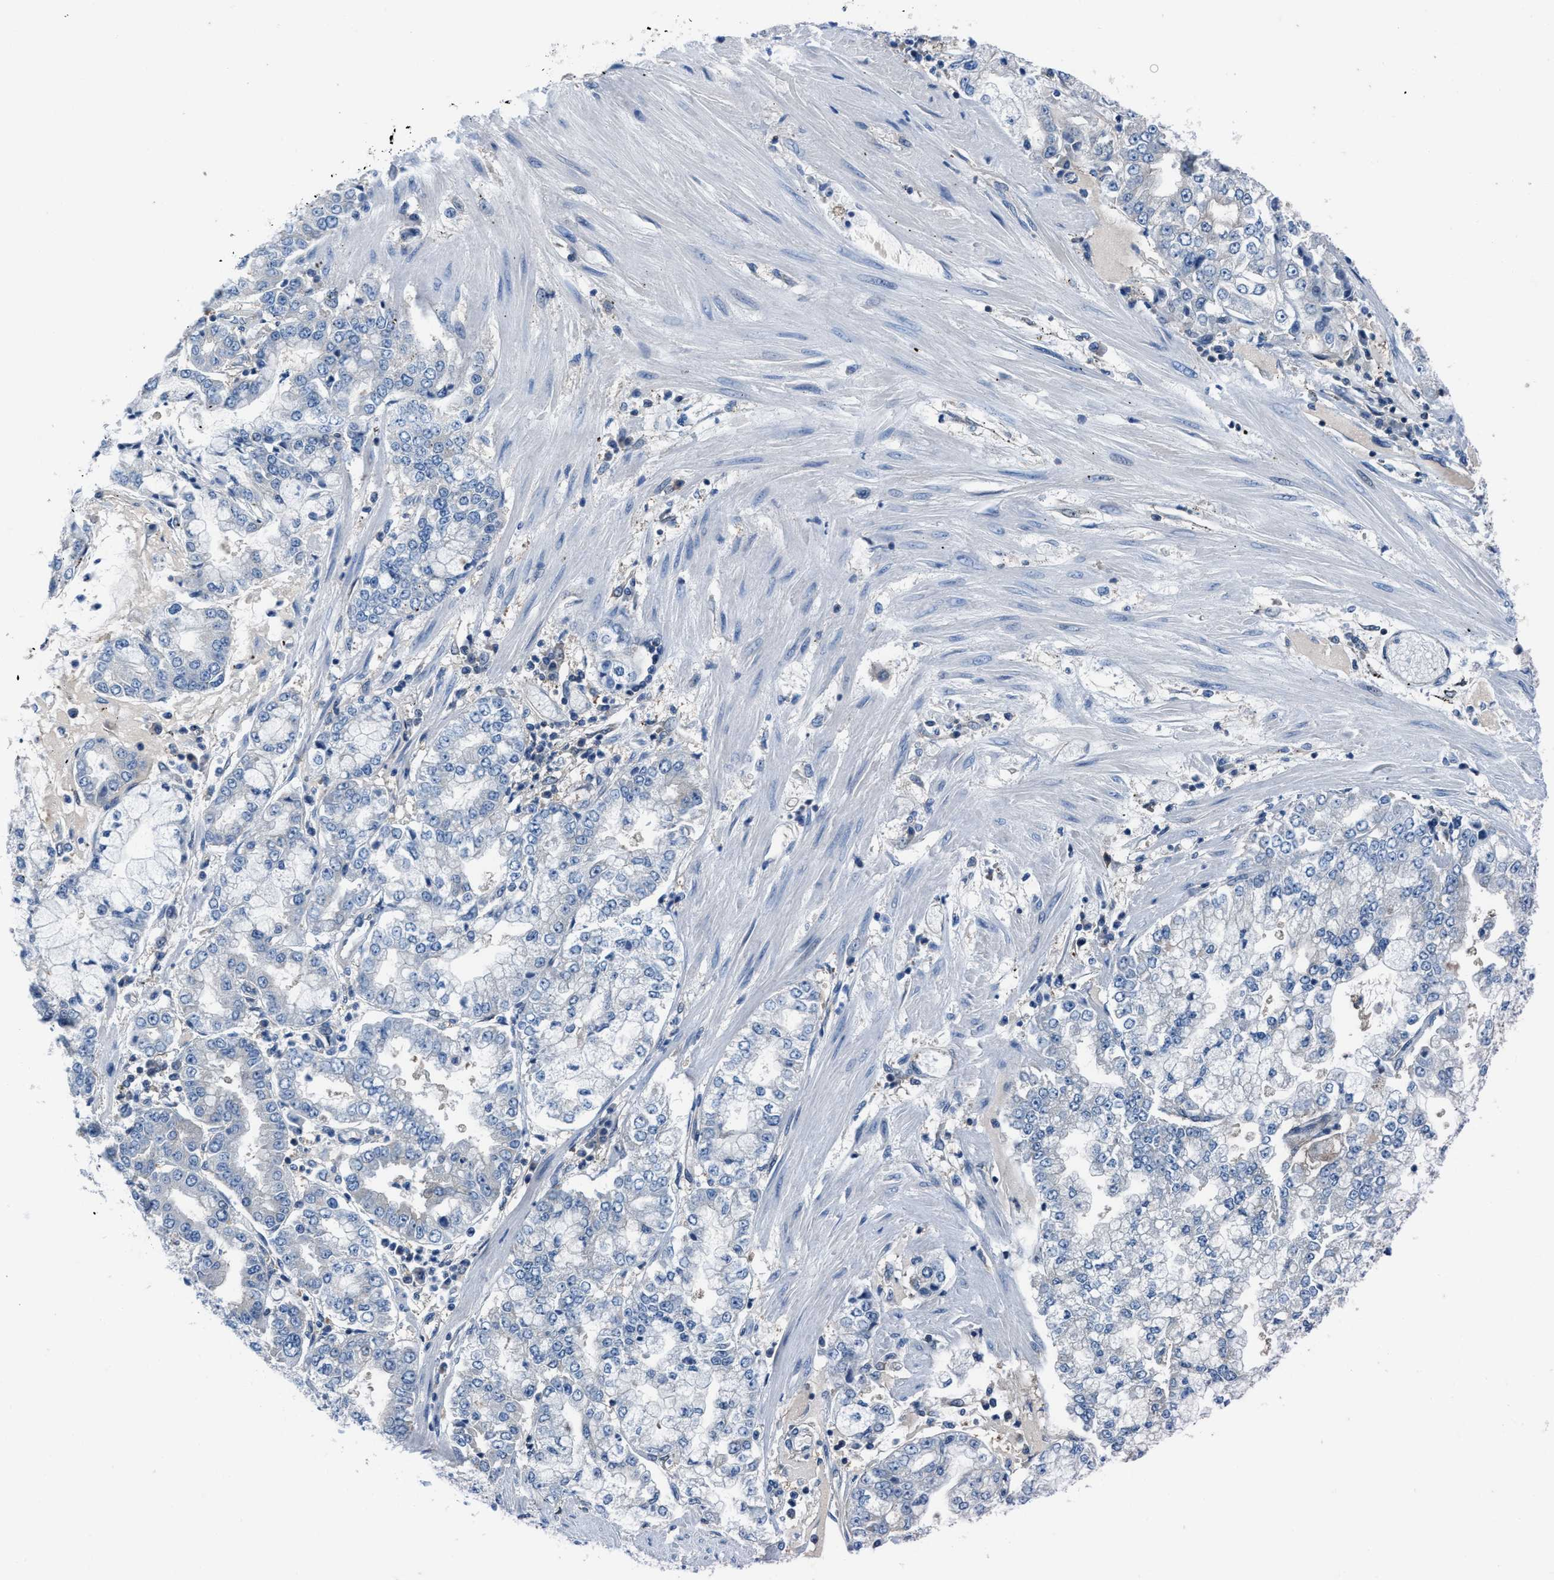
{"staining": {"intensity": "negative", "quantity": "none", "location": "none"}, "tissue": "stomach cancer", "cell_type": "Tumor cells", "image_type": "cancer", "snomed": [{"axis": "morphology", "description": "Adenocarcinoma, NOS"}, {"axis": "topography", "description": "Stomach"}], "caption": "A histopathology image of stomach adenocarcinoma stained for a protein exhibits no brown staining in tumor cells.", "gene": "NUDT5", "patient": {"sex": "male", "age": 76}}